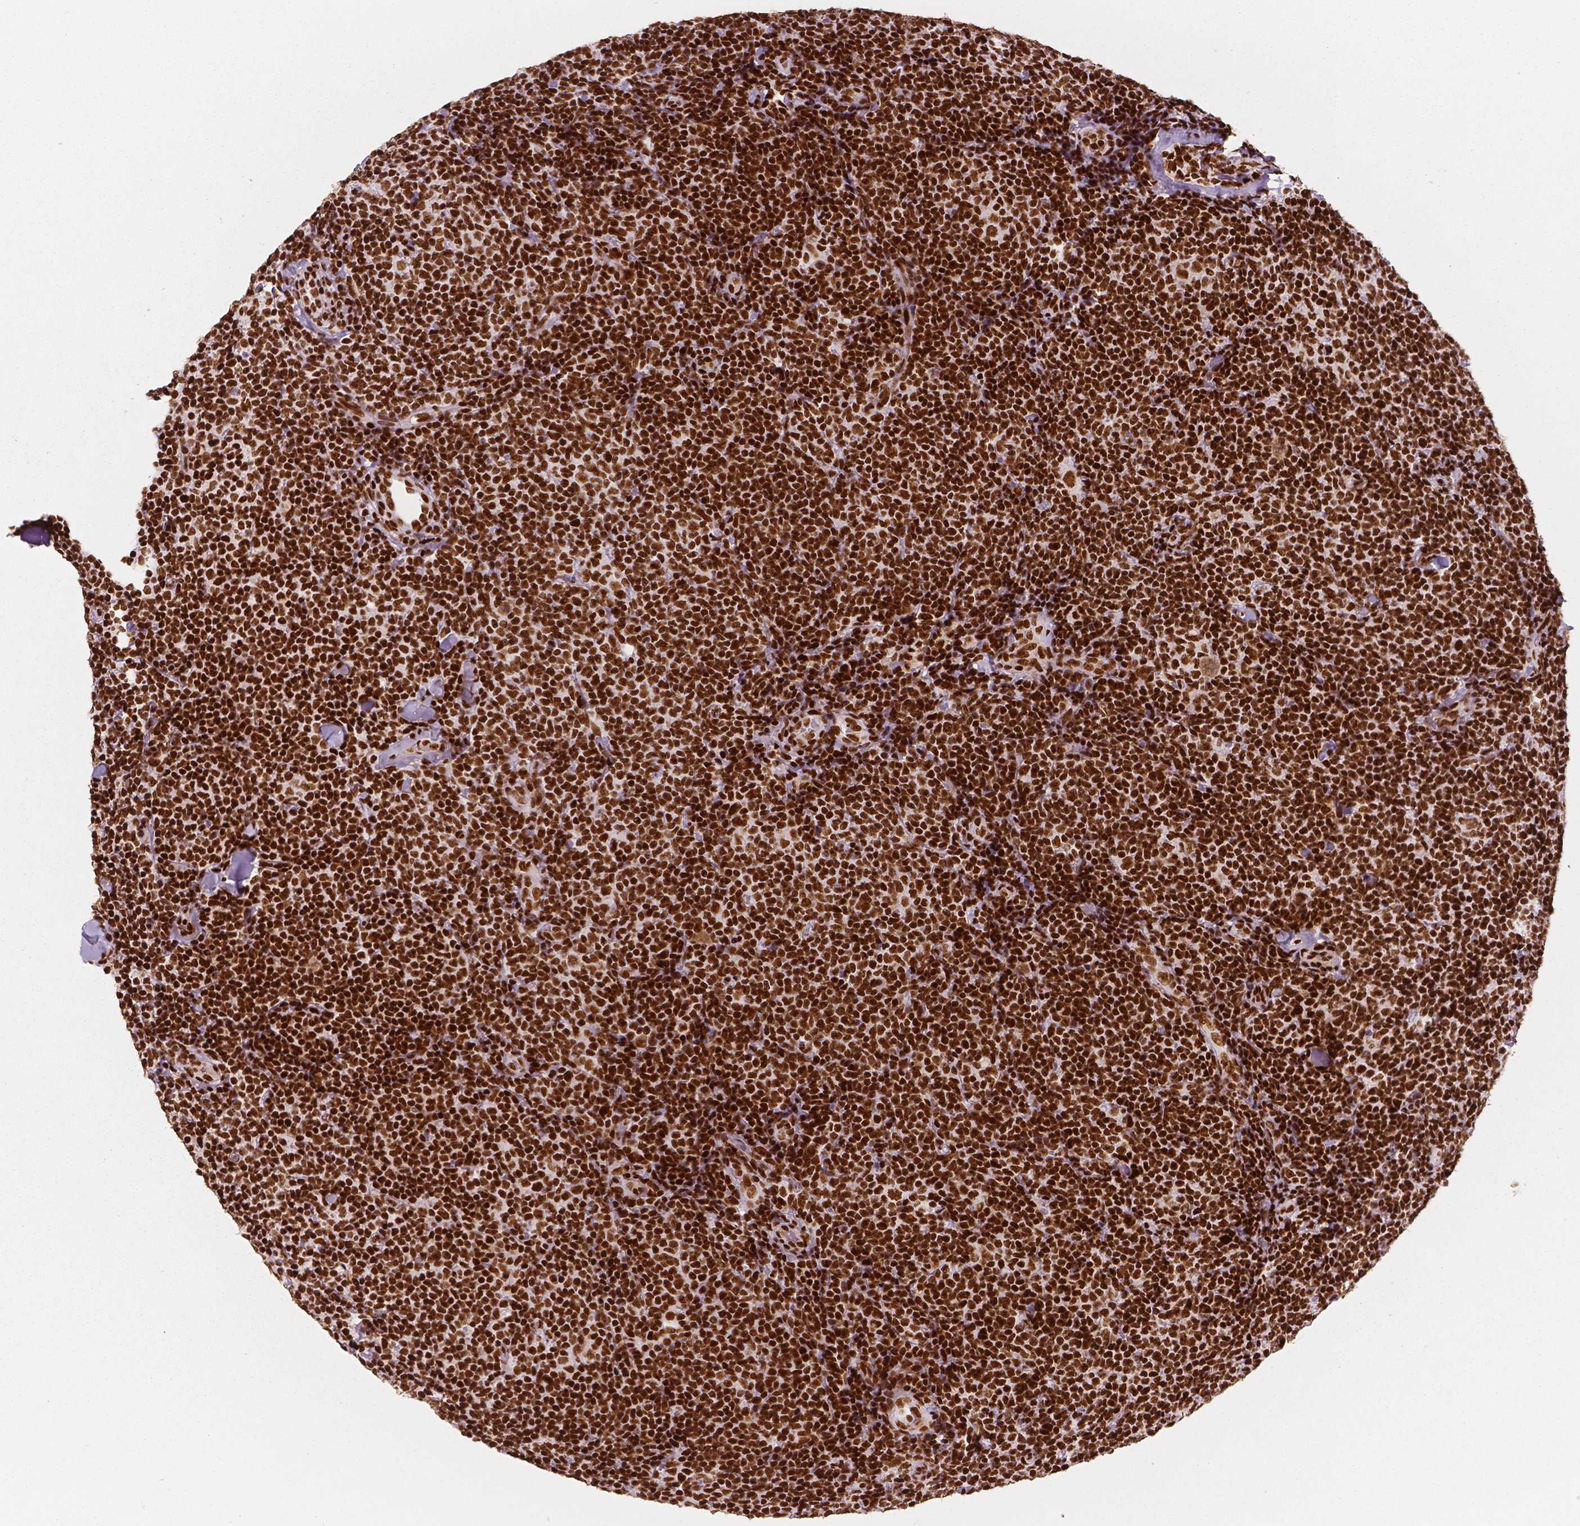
{"staining": {"intensity": "strong", "quantity": ">75%", "location": "nuclear"}, "tissue": "lymphoma", "cell_type": "Tumor cells", "image_type": "cancer", "snomed": [{"axis": "morphology", "description": "Malignant lymphoma, non-Hodgkin's type, Low grade"}, {"axis": "topography", "description": "Lymph node"}], "caption": "This micrograph reveals IHC staining of low-grade malignant lymphoma, non-Hodgkin's type, with high strong nuclear staining in about >75% of tumor cells.", "gene": "BRD4", "patient": {"sex": "female", "age": 56}}